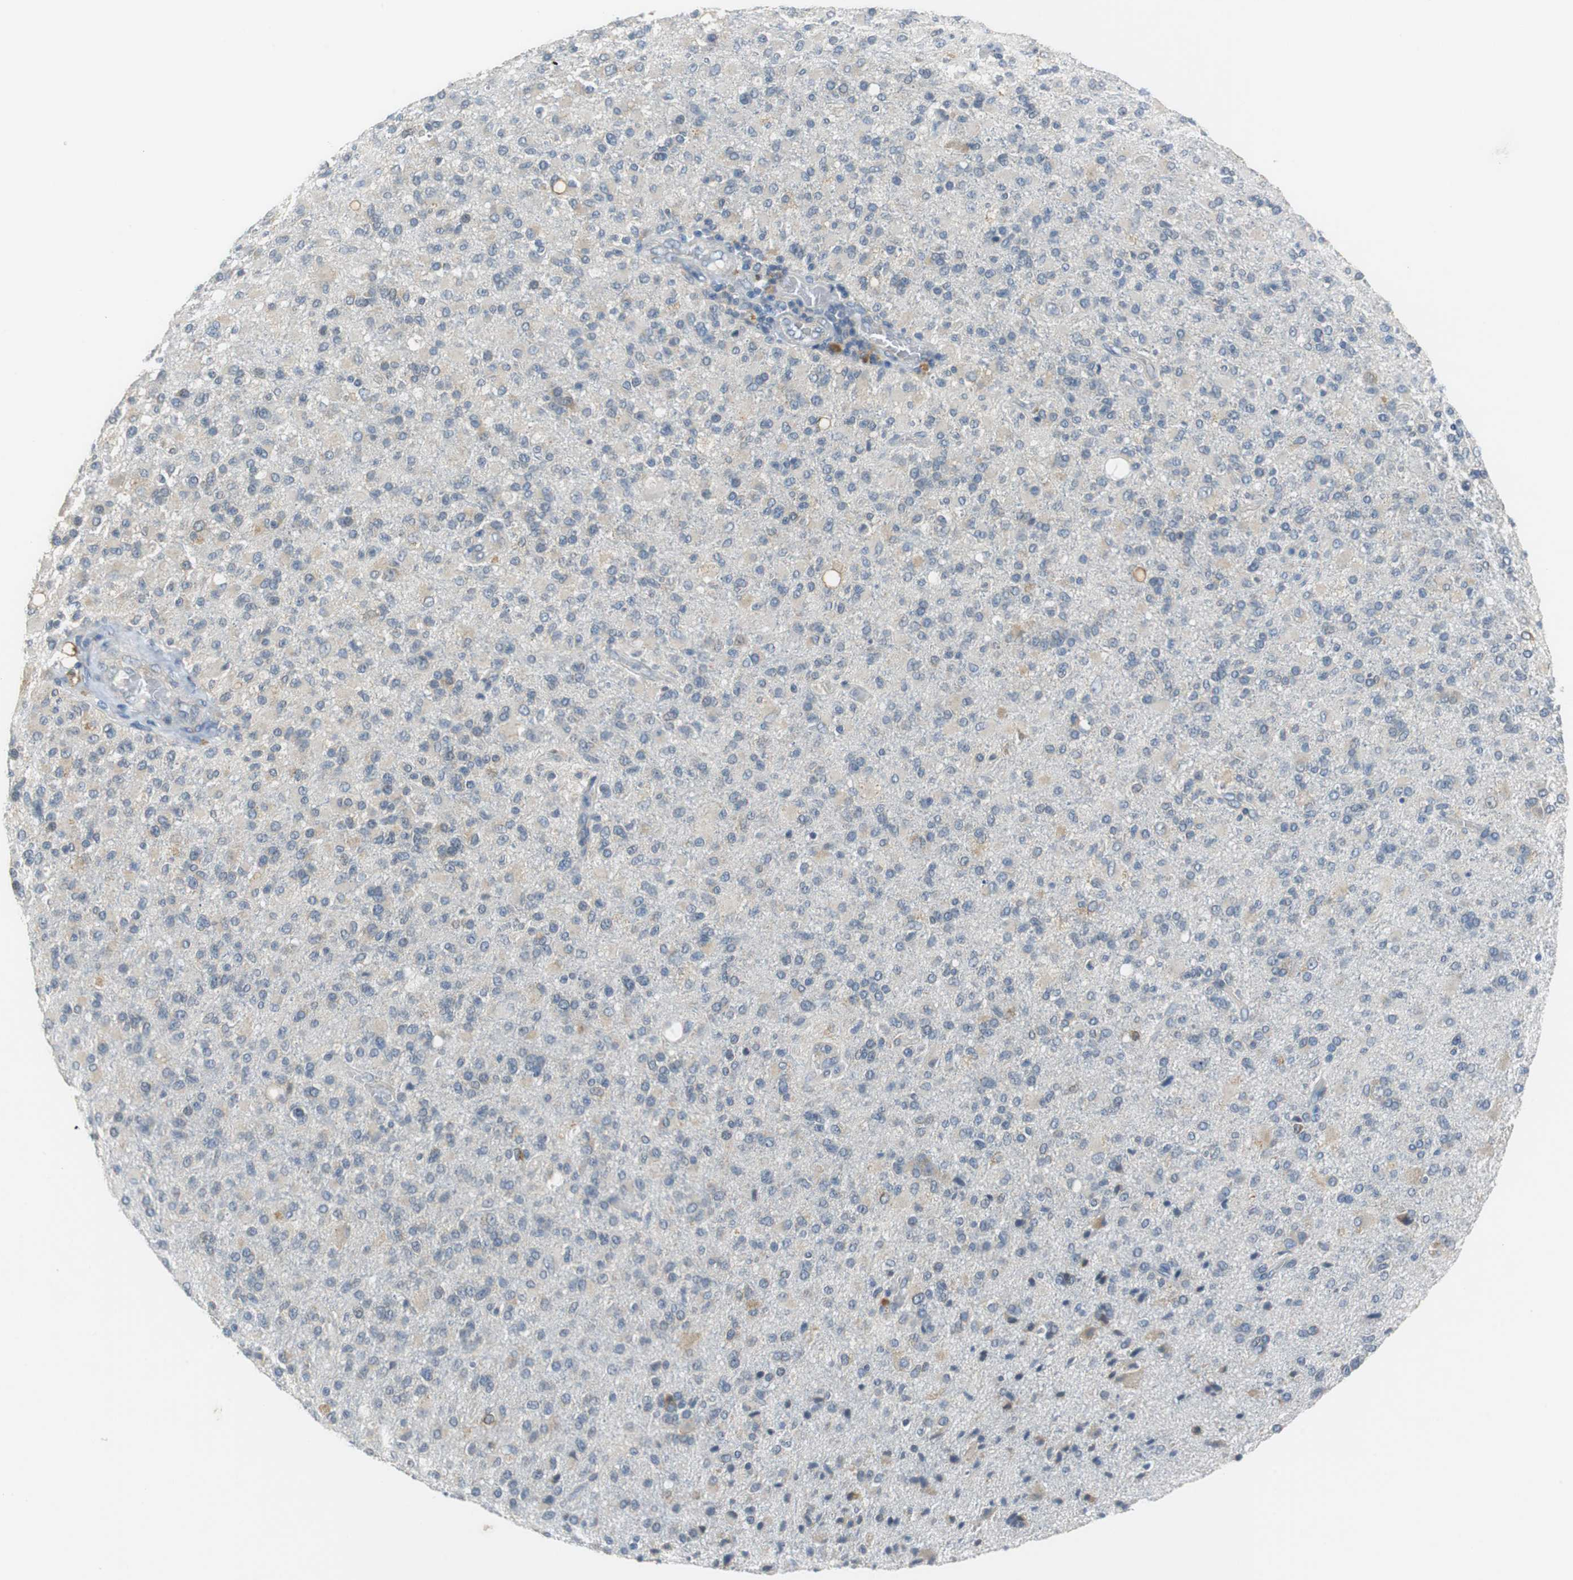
{"staining": {"intensity": "negative", "quantity": "none", "location": "none"}, "tissue": "glioma", "cell_type": "Tumor cells", "image_type": "cancer", "snomed": [{"axis": "morphology", "description": "Glioma, malignant, High grade"}, {"axis": "topography", "description": "Brain"}], "caption": "Human malignant glioma (high-grade) stained for a protein using IHC displays no expression in tumor cells.", "gene": "FADS2", "patient": {"sex": "male", "age": 71}}